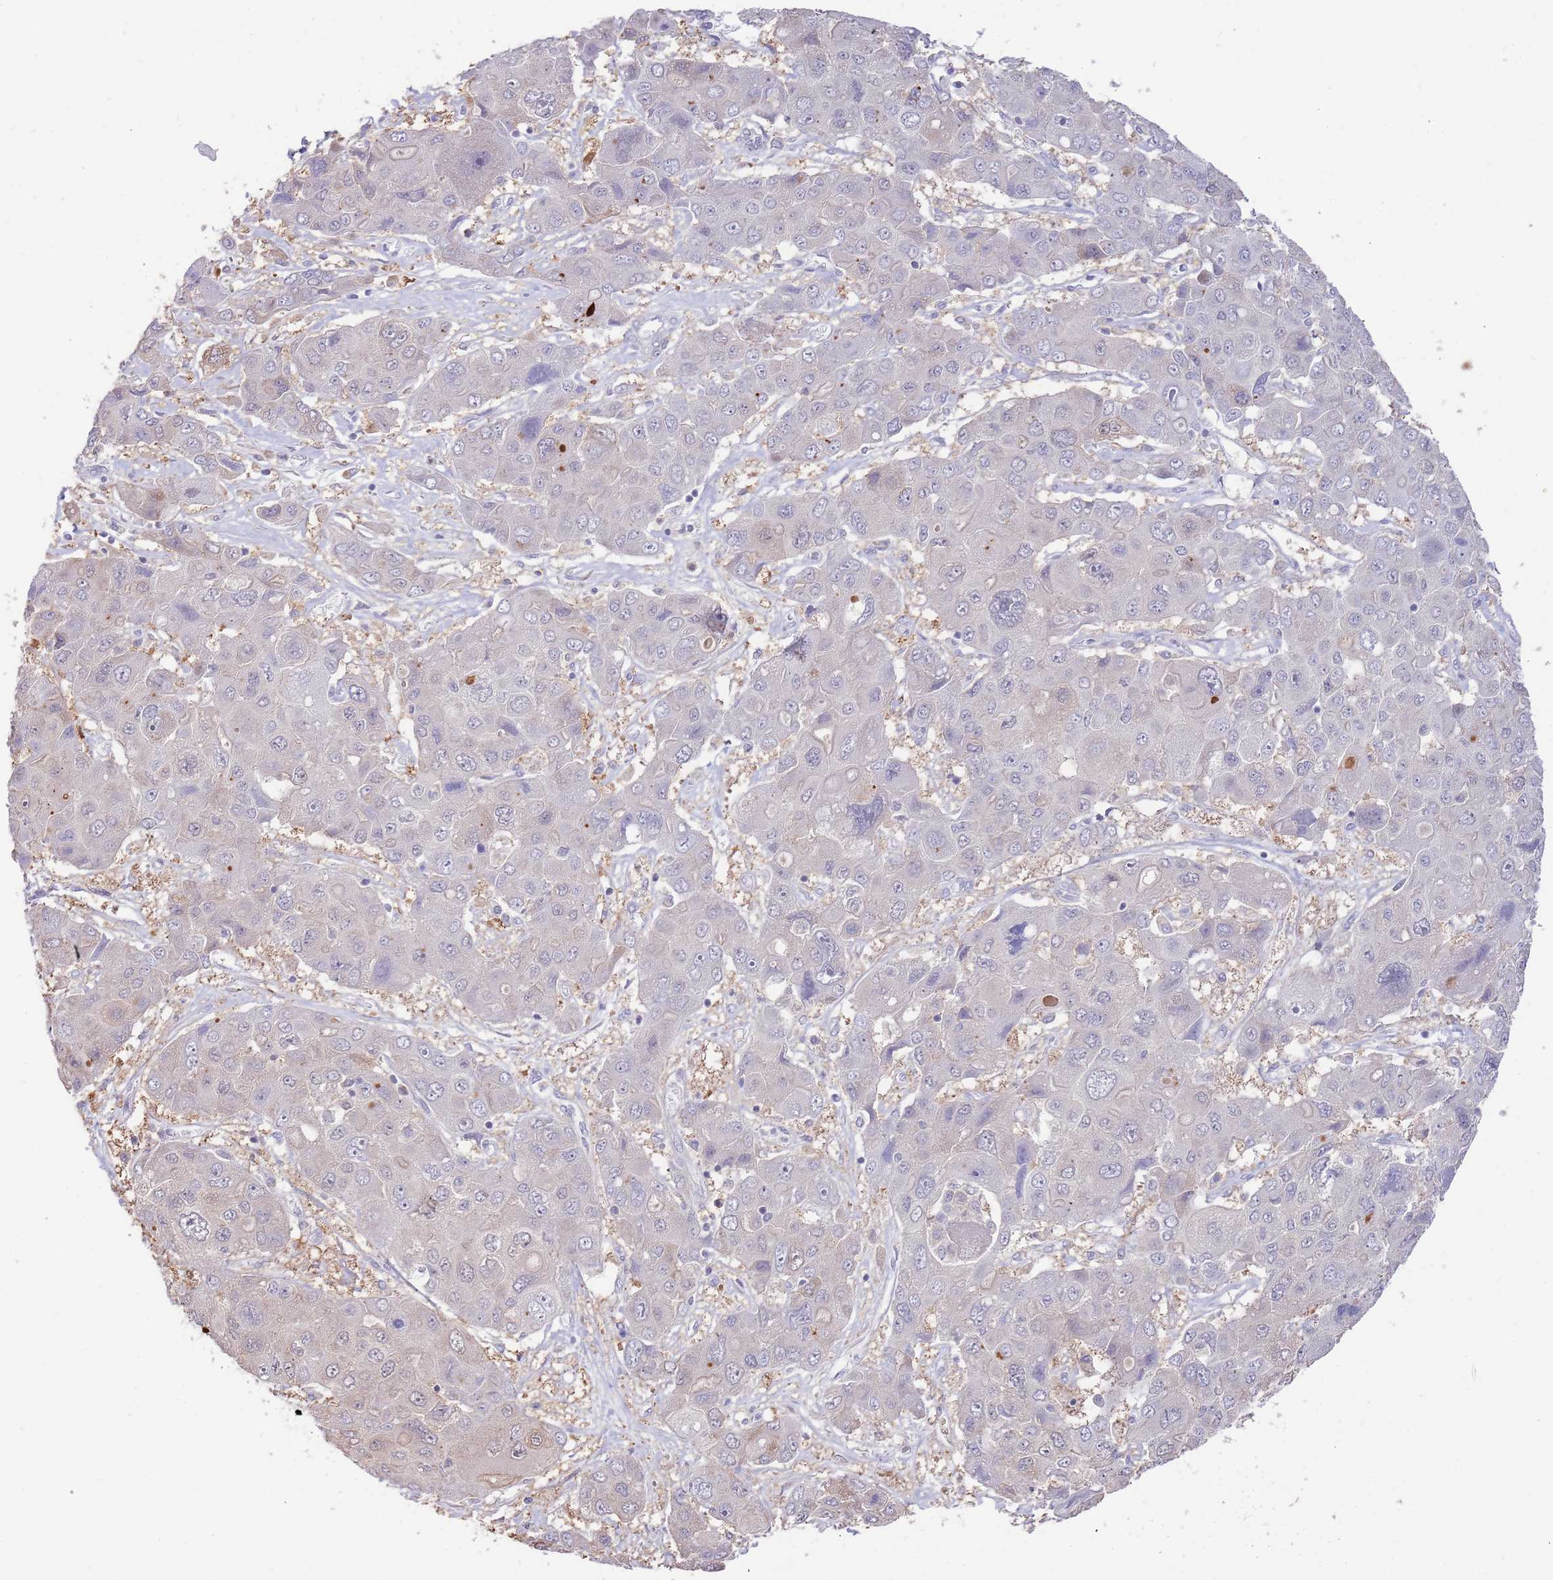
{"staining": {"intensity": "weak", "quantity": "<25%", "location": "cytoplasmic/membranous"}, "tissue": "liver cancer", "cell_type": "Tumor cells", "image_type": "cancer", "snomed": [{"axis": "morphology", "description": "Cholangiocarcinoma"}, {"axis": "topography", "description": "Liver"}], "caption": "Protein analysis of liver cancer displays no significant expression in tumor cells.", "gene": "AP5S1", "patient": {"sex": "male", "age": 67}}